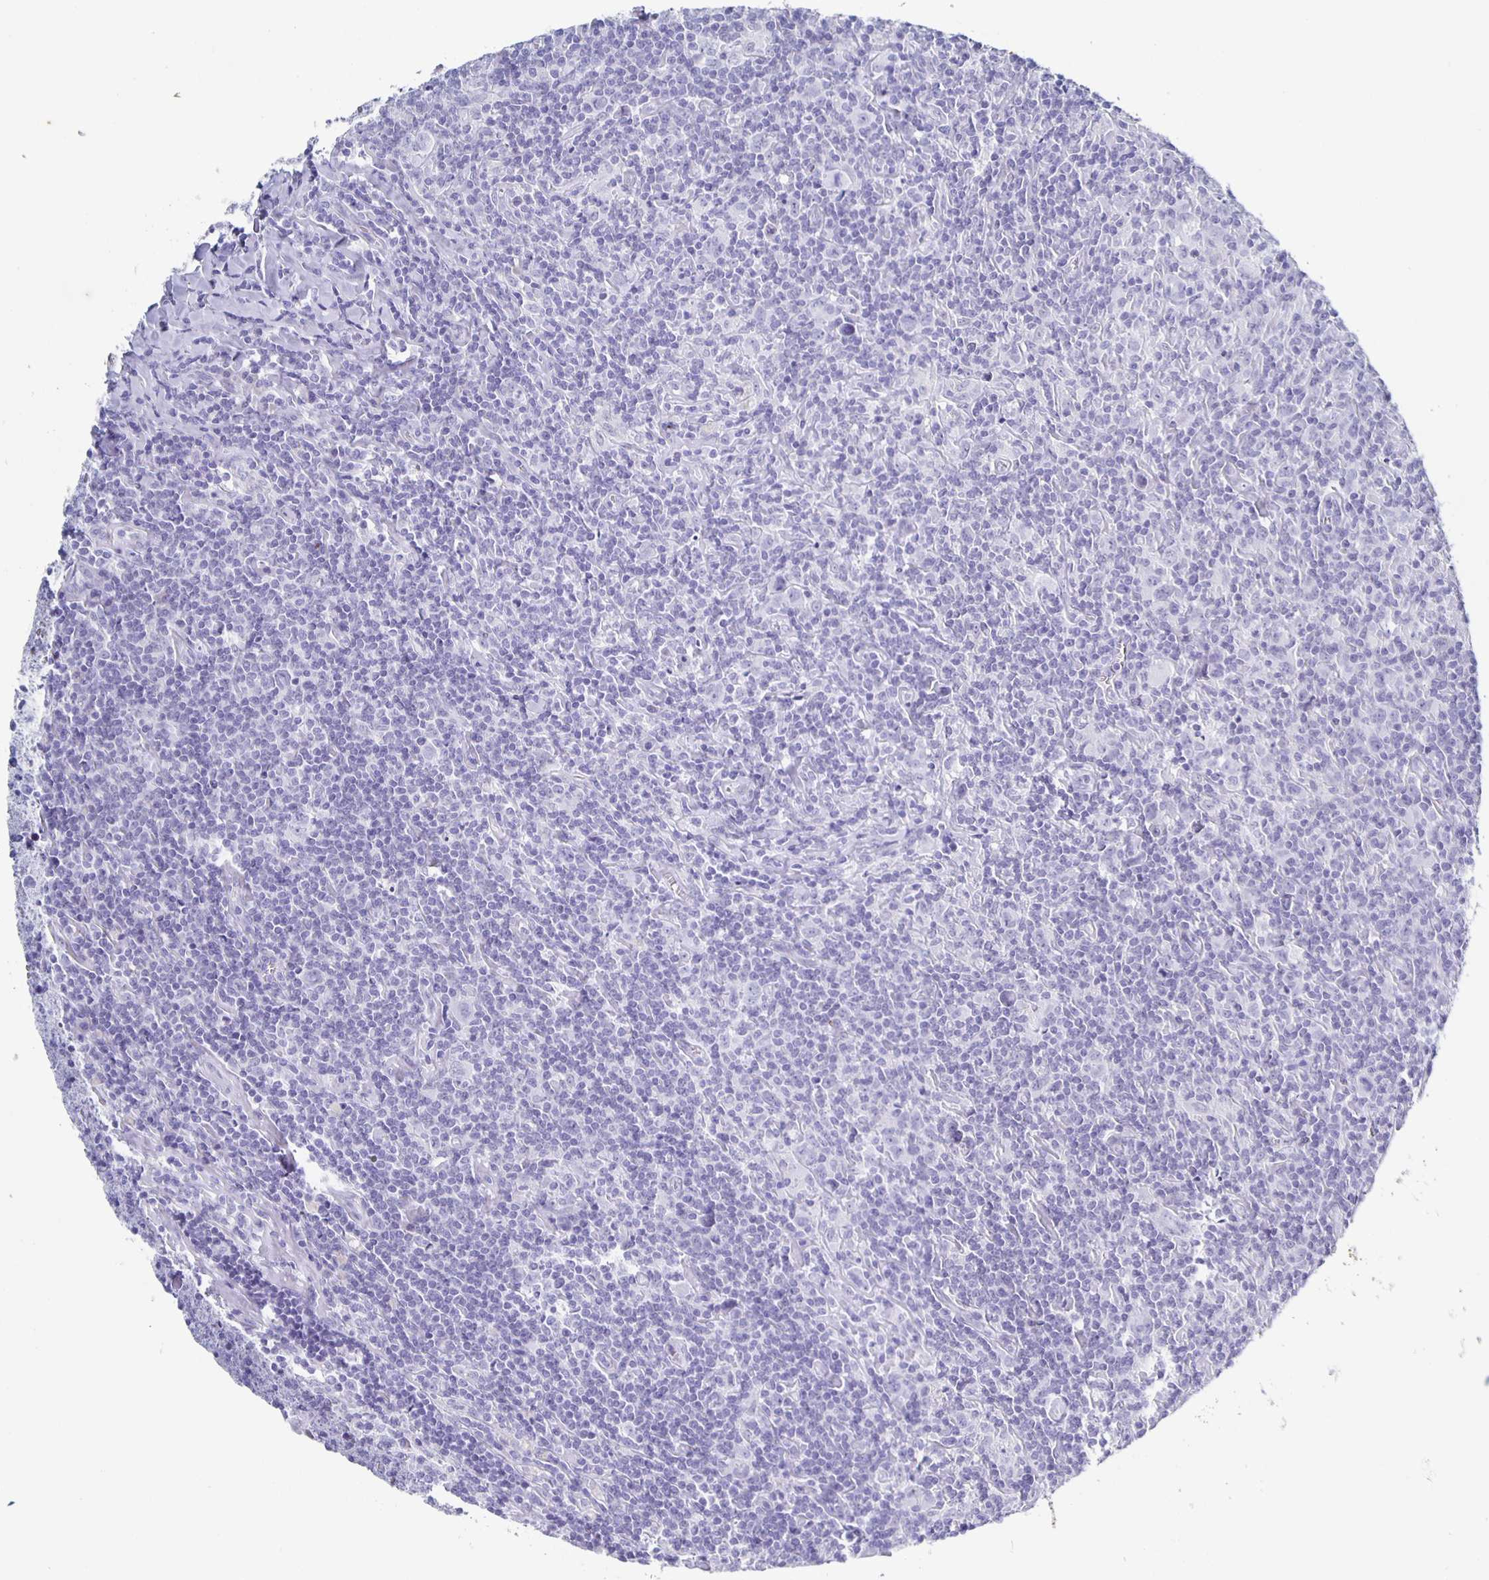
{"staining": {"intensity": "negative", "quantity": "none", "location": "none"}, "tissue": "lymphoma", "cell_type": "Tumor cells", "image_type": "cancer", "snomed": [{"axis": "morphology", "description": "Hodgkin's disease, NOS"}, {"axis": "topography", "description": "Lymph node"}], "caption": "Immunohistochemical staining of lymphoma displays no significant positivity in tumor cells.", "gene": "CCDC17", "patient": {"sex": "female", "age": 18}}